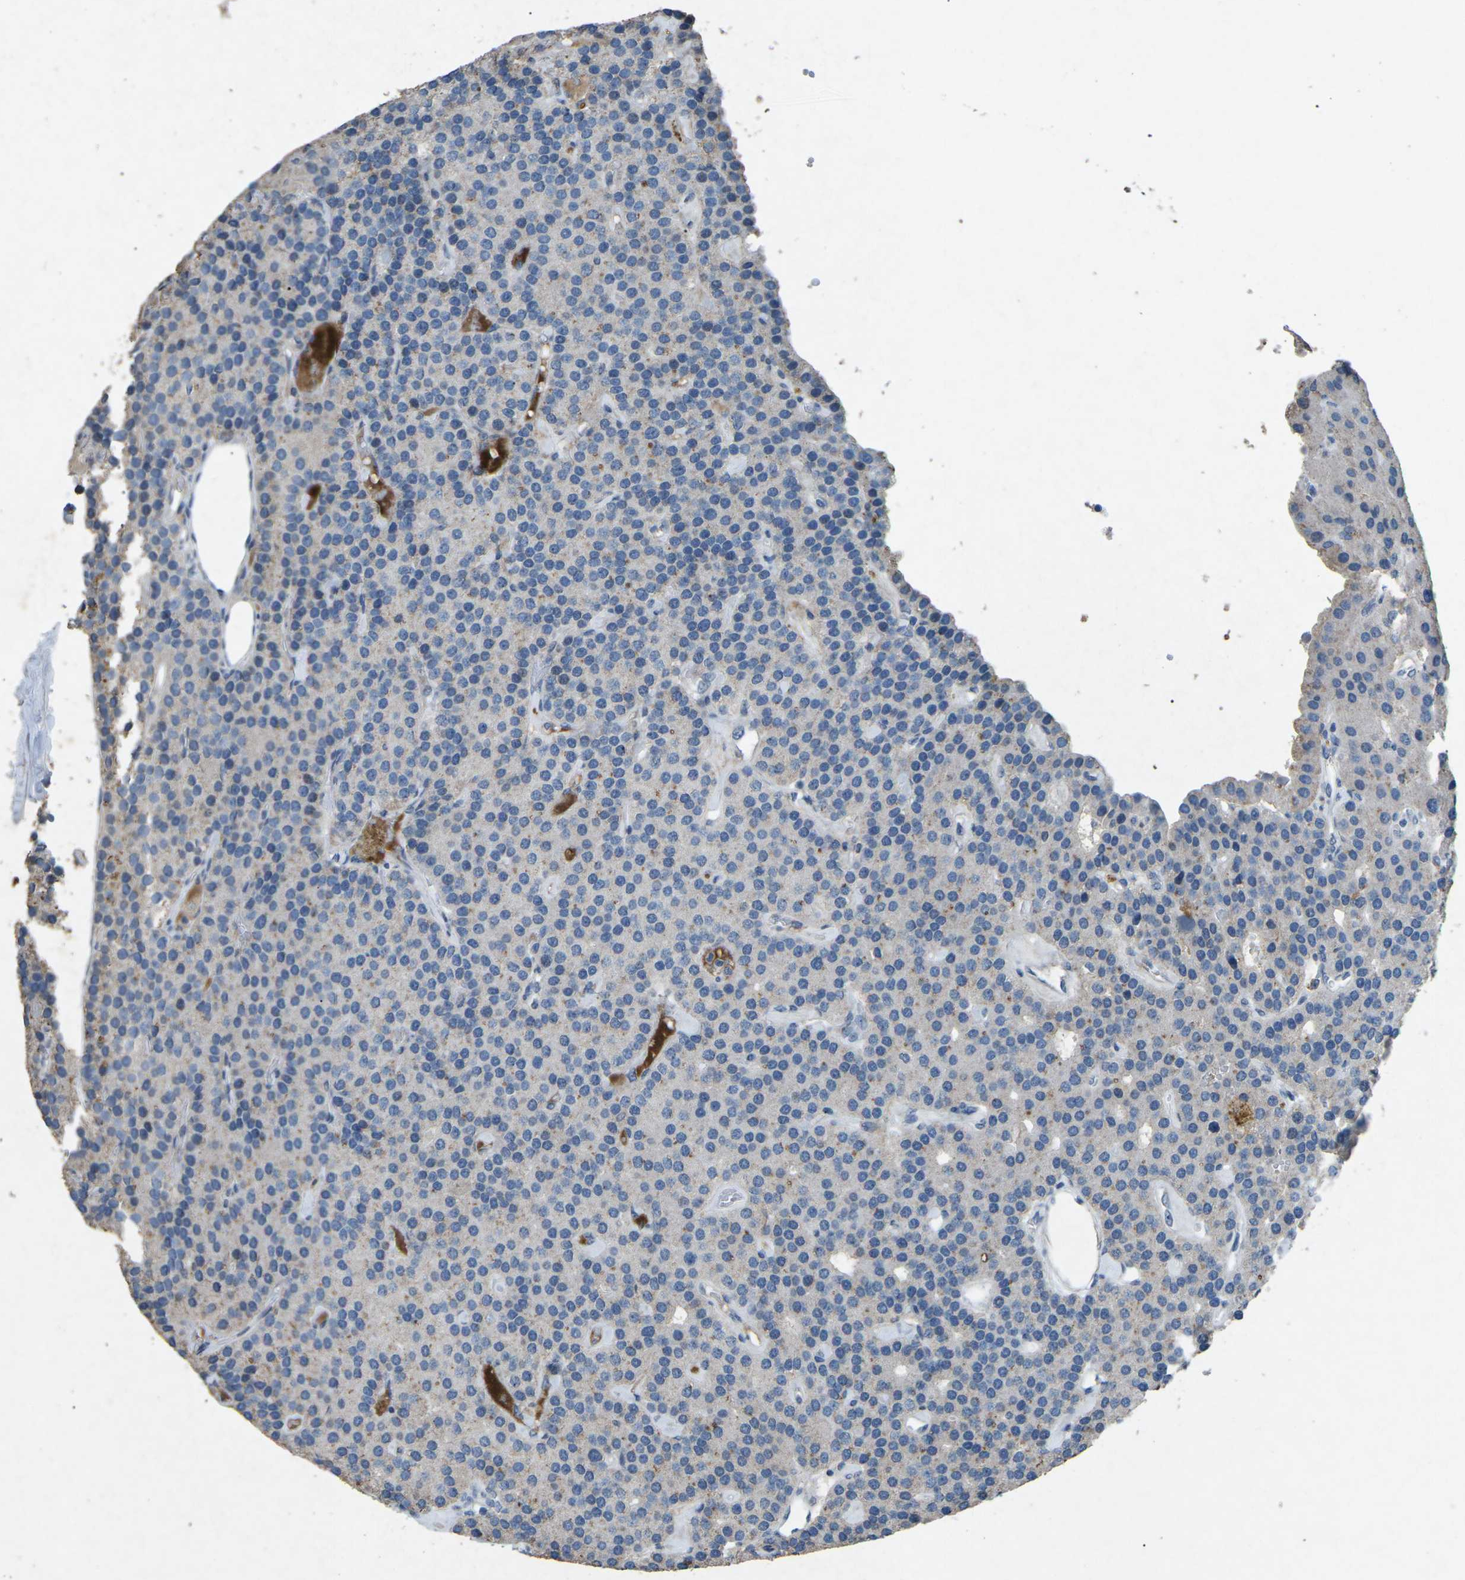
{"staining": {"intensity": "weak", "quantity": "25%-75%", "location": "cytoplasmic/membranous"}, "tissue": "parathyroid gland", "cell_type": "Glandular cells", "image_type": "normal", "snomed": [{"axis": "morphology", "description": "Normal tissue, NOS"}, {"axis": "morphology", "description": "Adenoma, NOS"}, {"axis": "topography", "description": "Parathyroid gland"}], "caption": "Immunohistochemical staining of normal parathyroid gland exhibits 25%-75% levels of weak cytoplasmic/membranous protein positivity in about 25%-75% of glandular cells. (brown staining indicates protein expression, while blue staining denotes nuclei).", "gene": "A1BG", "patient": {"sex": "female", "age": 86}}